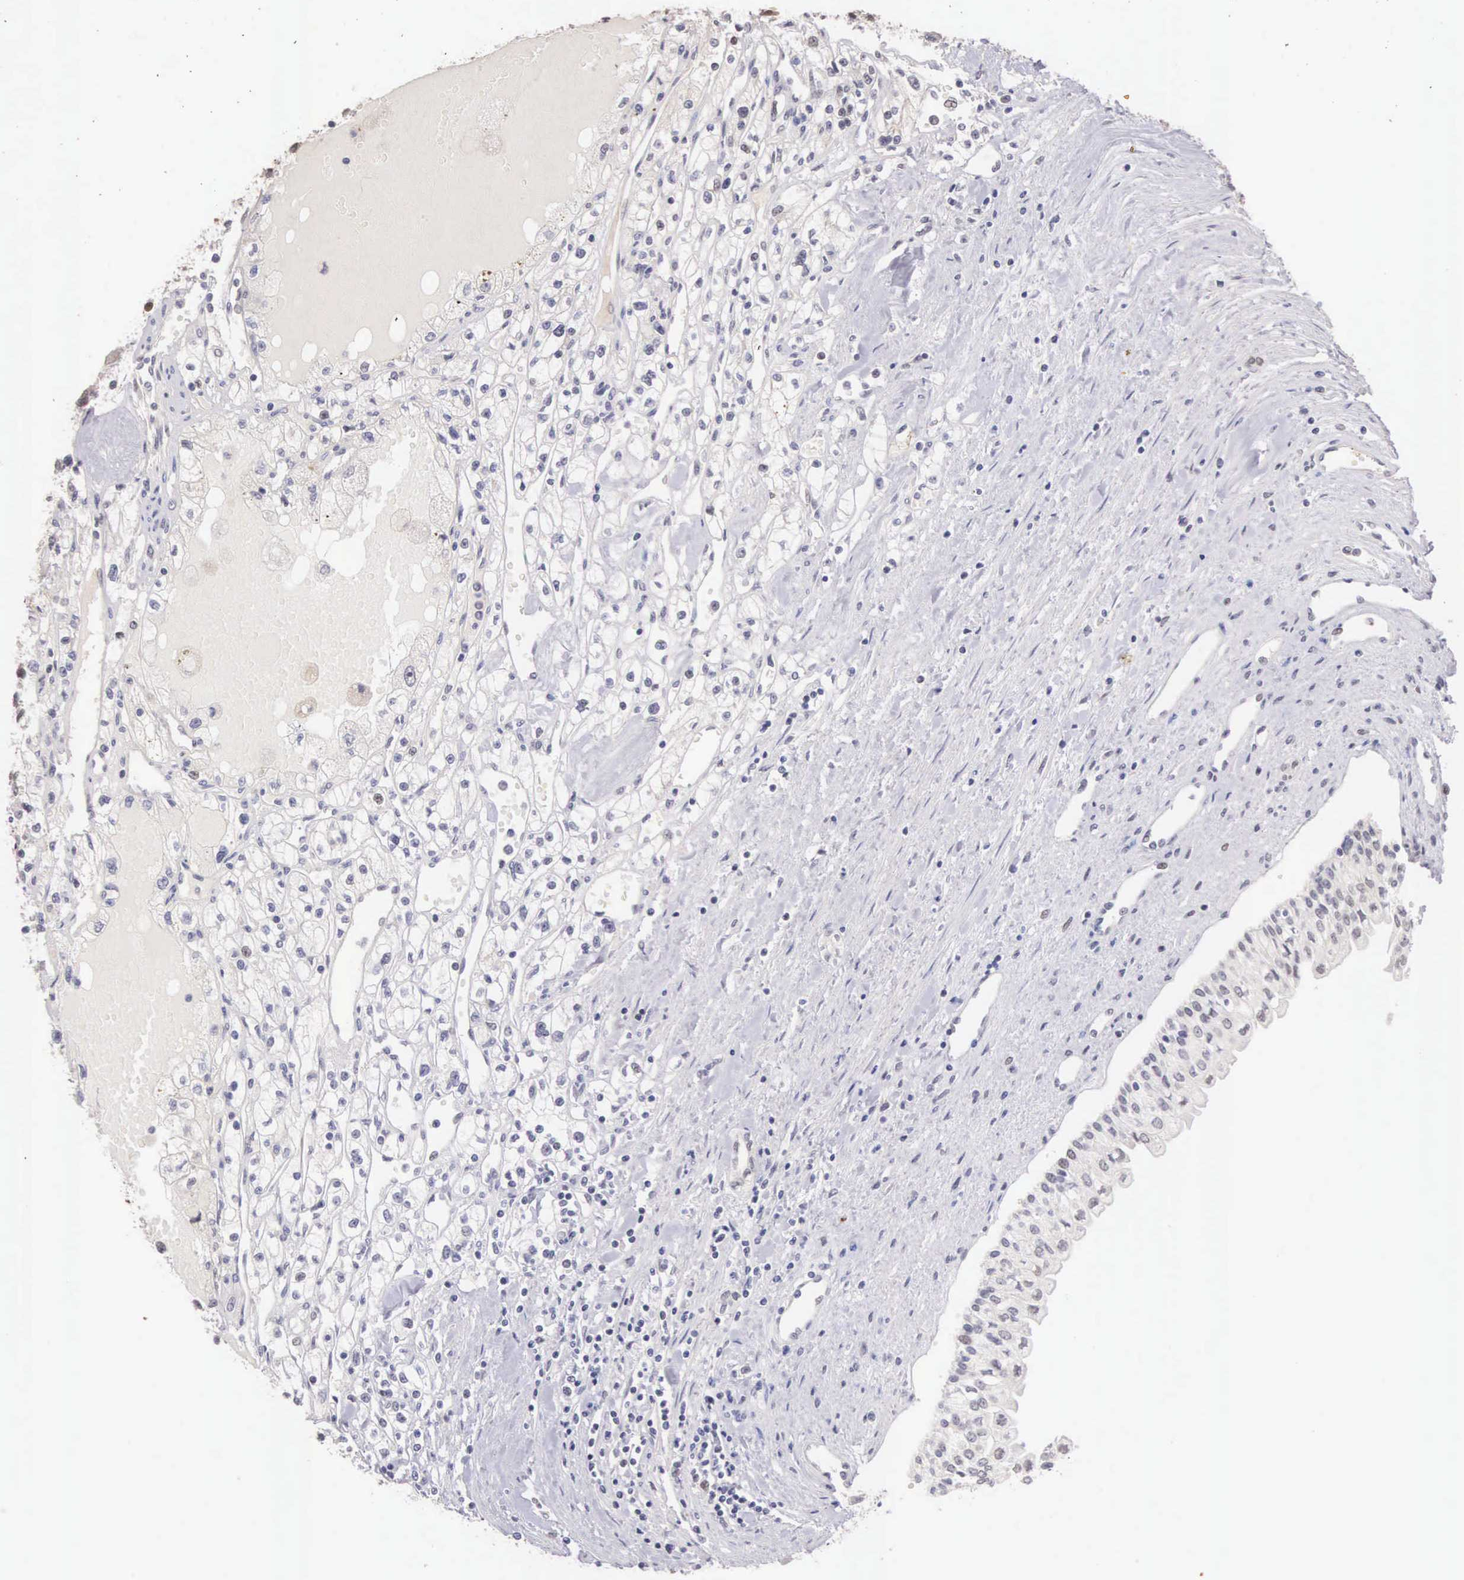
{"staining": {"intensity": "weak", "quantity": "<25%", "location": "cytoplasmic/membranous,nuclear"}, "tissue": "renal cancer", "cell_type": "Tumor cells", "image_type": "cancer", "snomed": [{"axis": "morphology", "description": "Adenocarcinoma, NOS"}, {"axis": "topography", "description": "Kidney"}], "caption": "Tumor cells are negative for brown protein staining in renal cancer (adenocarcinoma).", "gene": "HMGXB4", "patient": {"sex": "male", "age": 56}}